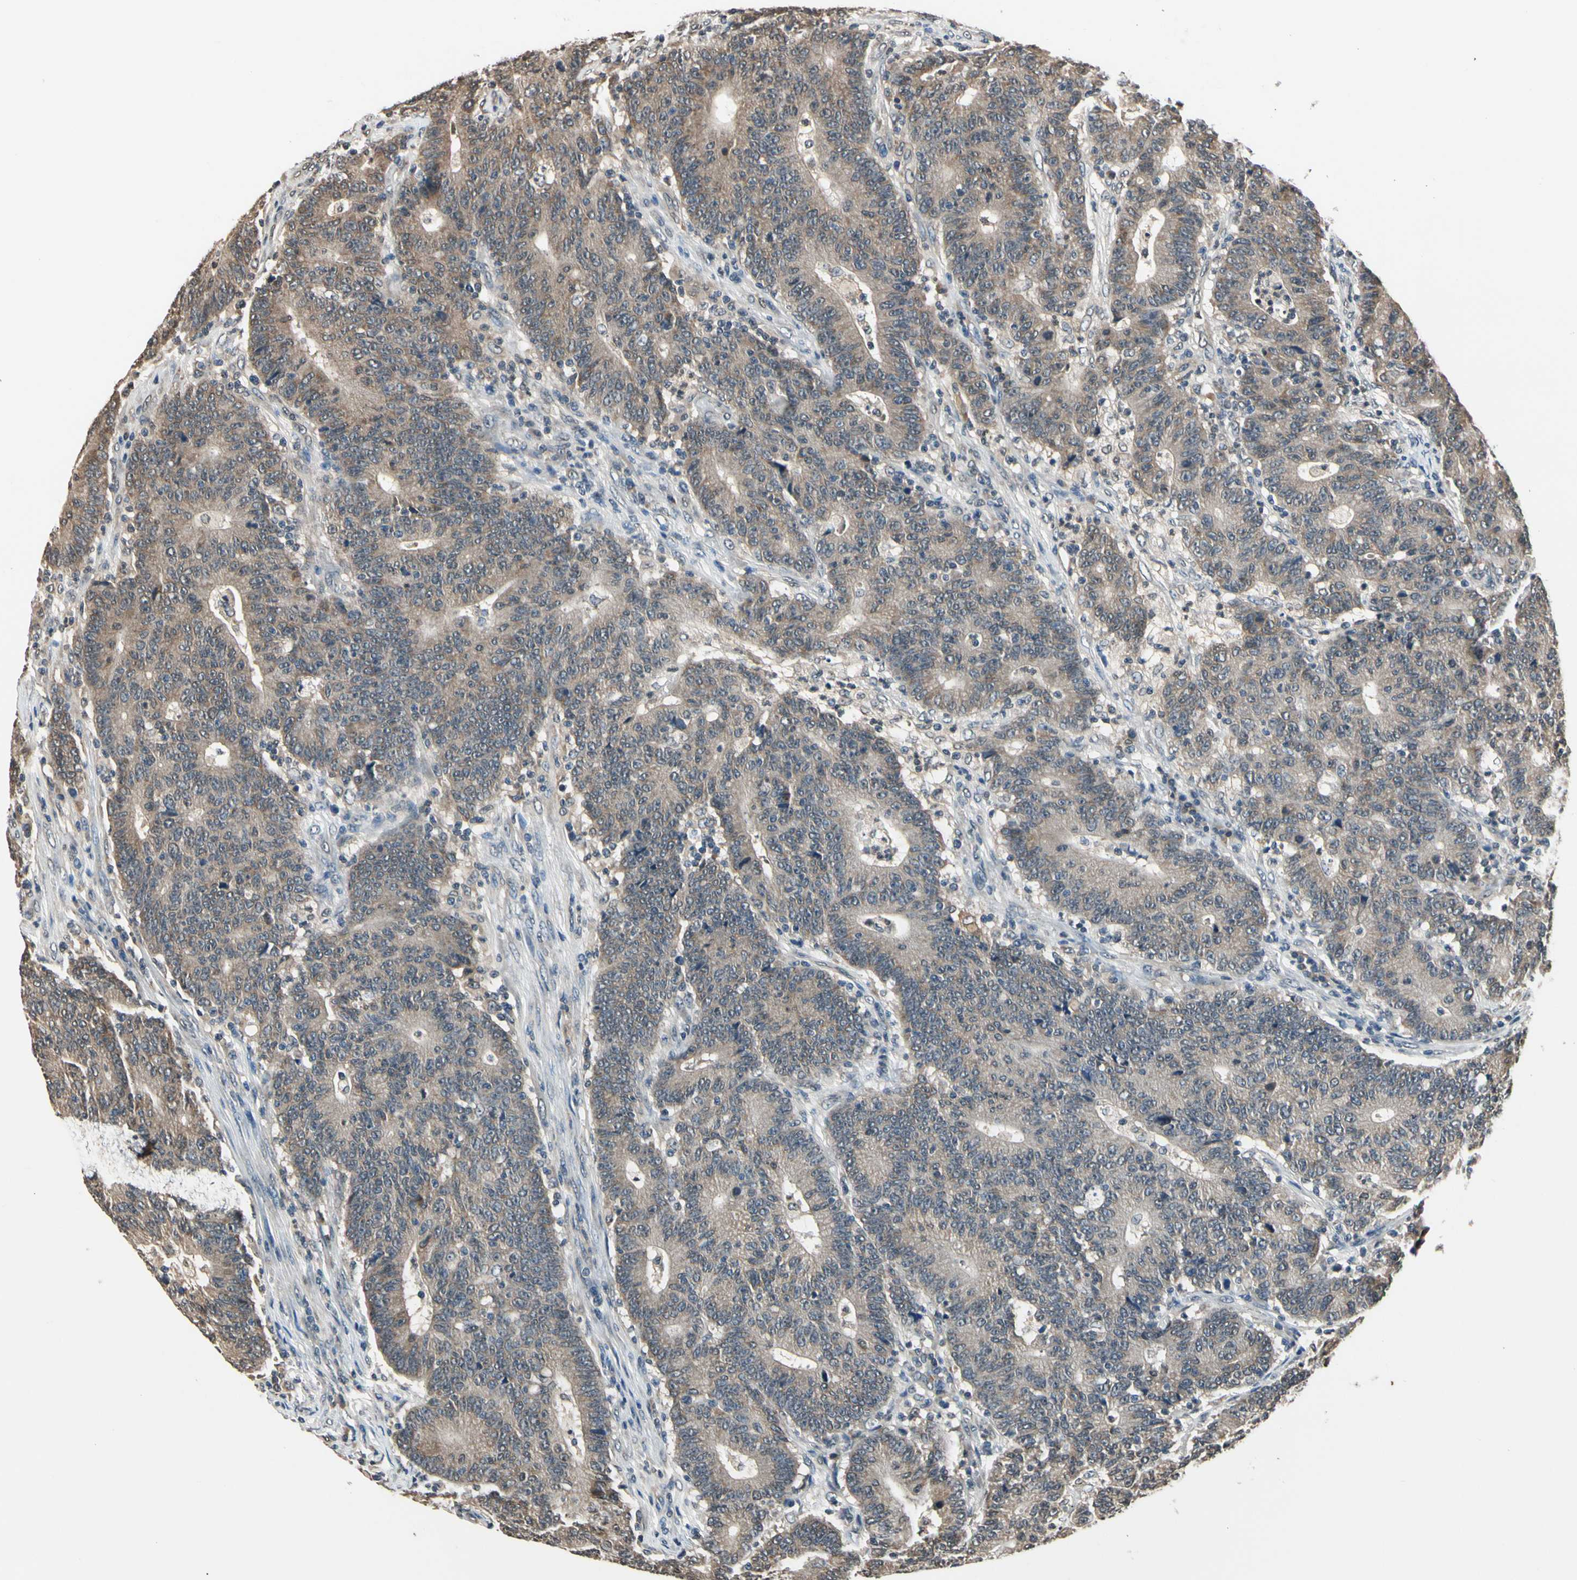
{"staining": {"intensity": "moderate", "quantity": ">75%", "location": "cytoplasmic/membranous"}, "tissue": "colorectal cancer", "cell_type": "Tumor cells", "image_type": "cancer", "snomed": [{"axis": "morphology", "description": "Normal tissue, NOS"}, {"axis": "morphology", "description": "Adenocarcinoma, NOS"}, {"axis": "topography", "description": "Colon"}], "caption": "High-power microscopy captured an immunohistochemistry (IHC) image of adenocarcinoma (colorectal), revealing moderate cytoplasmic/membranous positivity in approximately >75% of tumor cells.", "gene": "GCLC", "patient": {"sex": "female", "age": 75}}